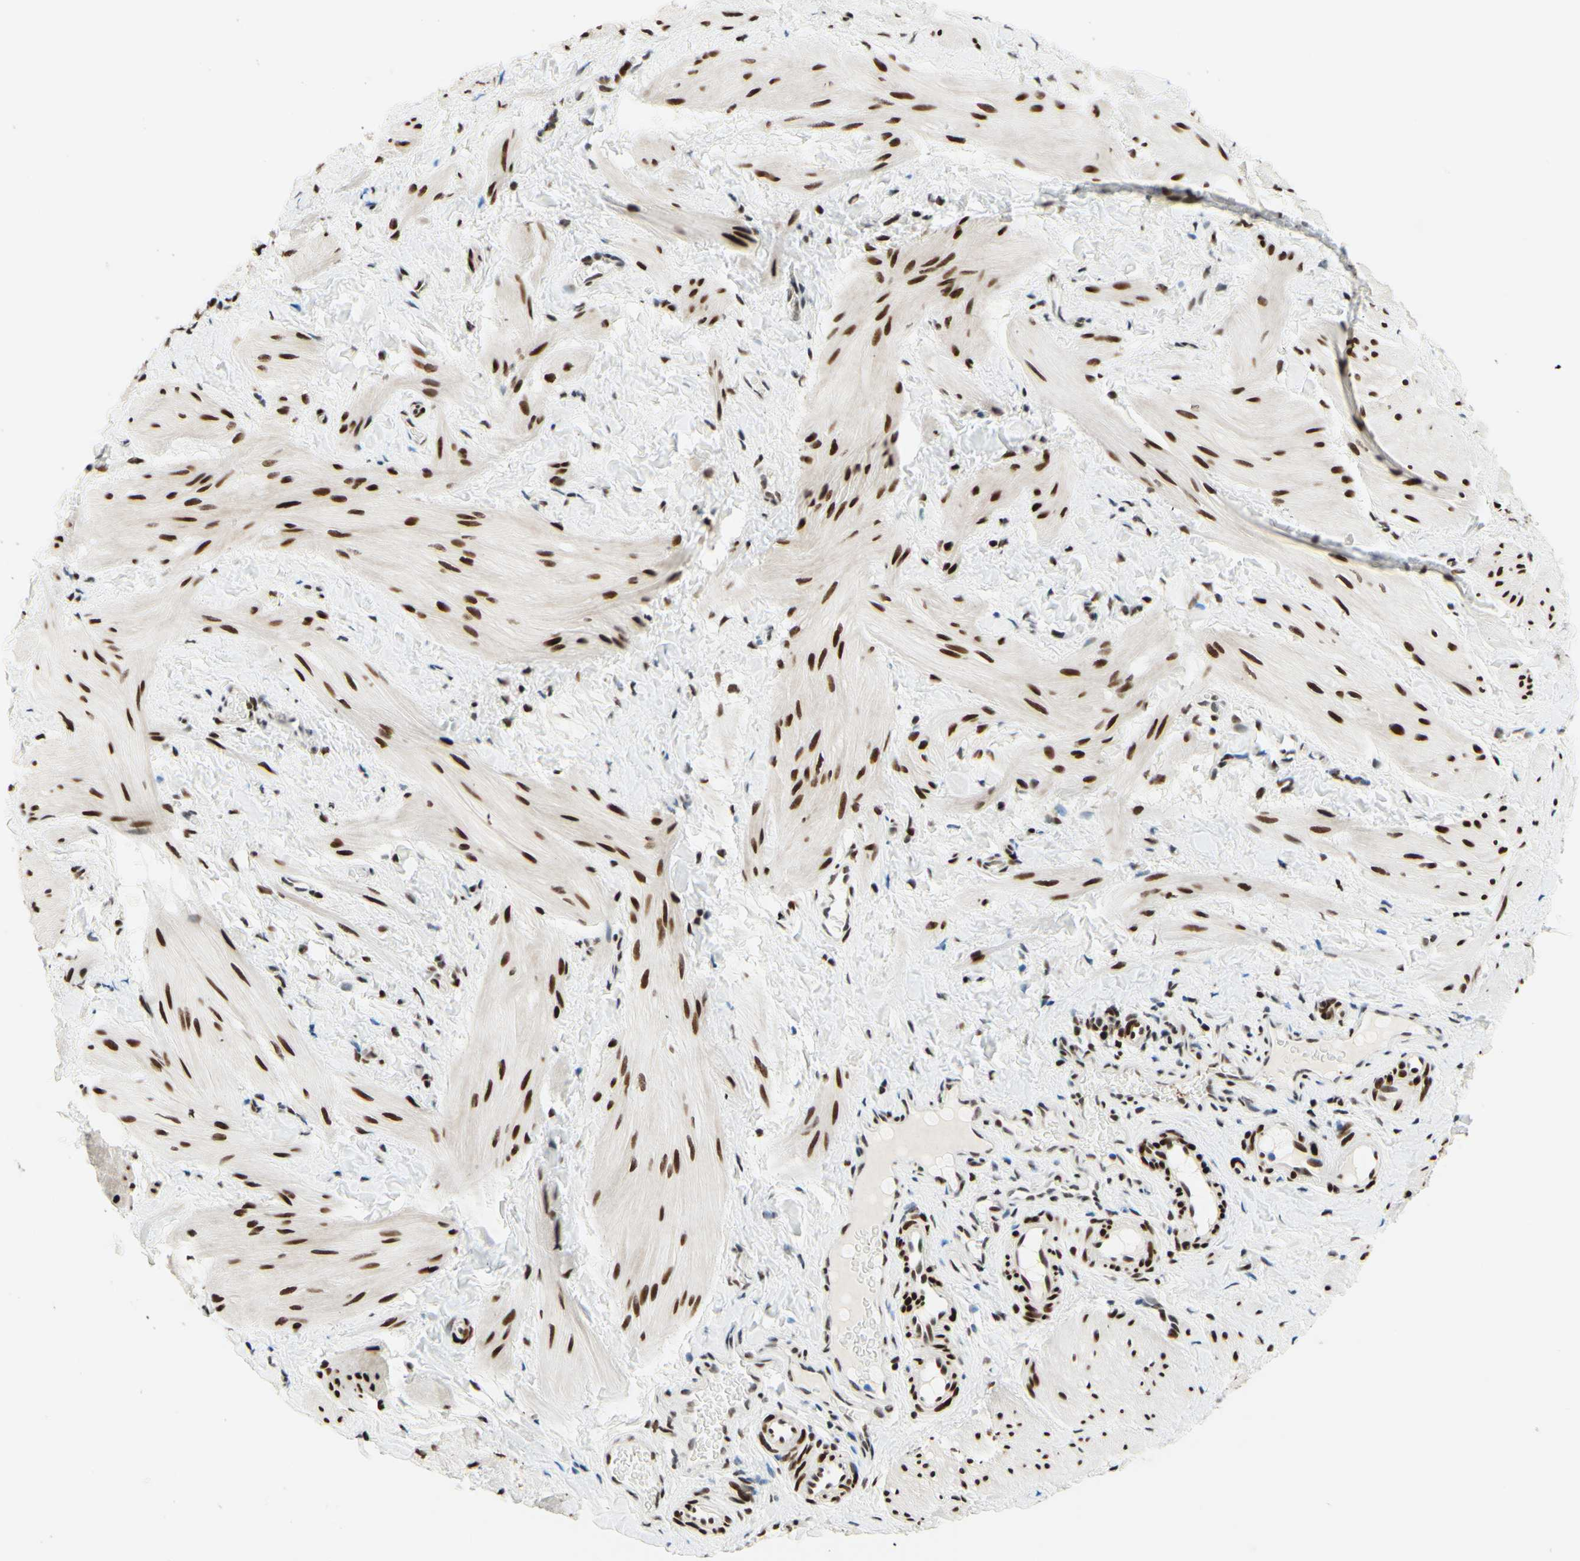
{"staining": {"intensity": "moderate", "quantity": ">75%", "location": "nuclear"}, "tissue": "smooth muscle", "cell_type": "Smooth muscle cells", "image_type": "normal", "snomed": [{"axis": "morphology", "description": "Normal tissue, NOS"}, {"axis": "topography", "description": "Smooth muscle"}], "caption": "This is a photomicrograph of IHC staining of normal smooth muscle, which shows moderate expression in the nuclear of smooth muscle cells.", "gene": "CBX7", "patient": {"sex": "male", "age": 16}}